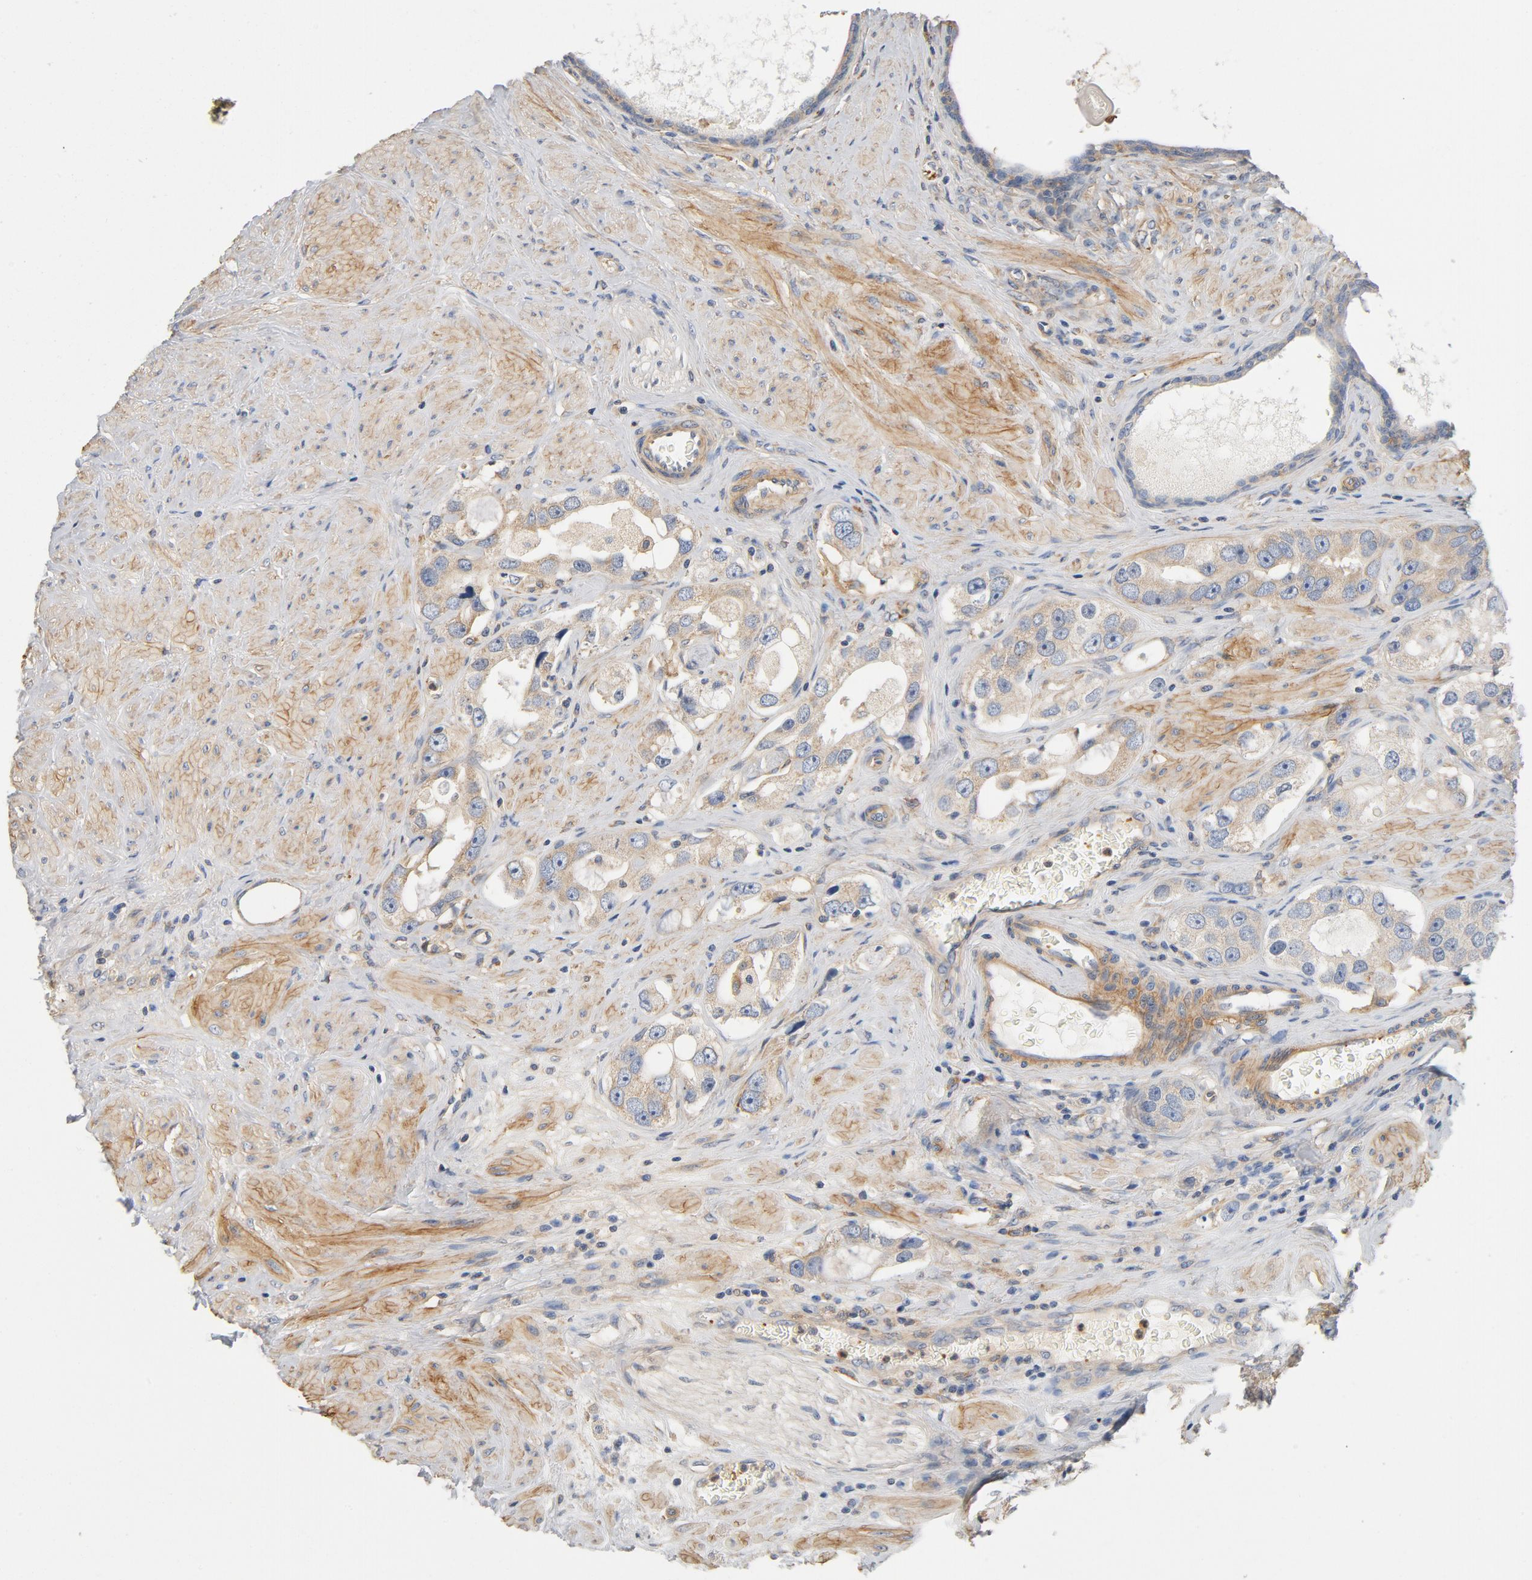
{"staining": {"intensity": "weak", "quantity": "25%-75%", "location": "cytoplasmic/membranous"}, "tissue": "prostate cancer", "cell_type": "Tumor cells", "image_type": "cancer", "snomed": [{"axis": "morphology", "description": "Adenocarcinoma, High grade"}, {"axis": "topography", "description": "Prostate"}], "caption": "Immunohistochemical staining of prostate adenocarcinoma (high-grade) displays weak cytoplasmic/membranous protein expression in approximately 25%-75% of tumor cells.", "gene": "ILK", "patient": {"sex": "male", "age": 63}}